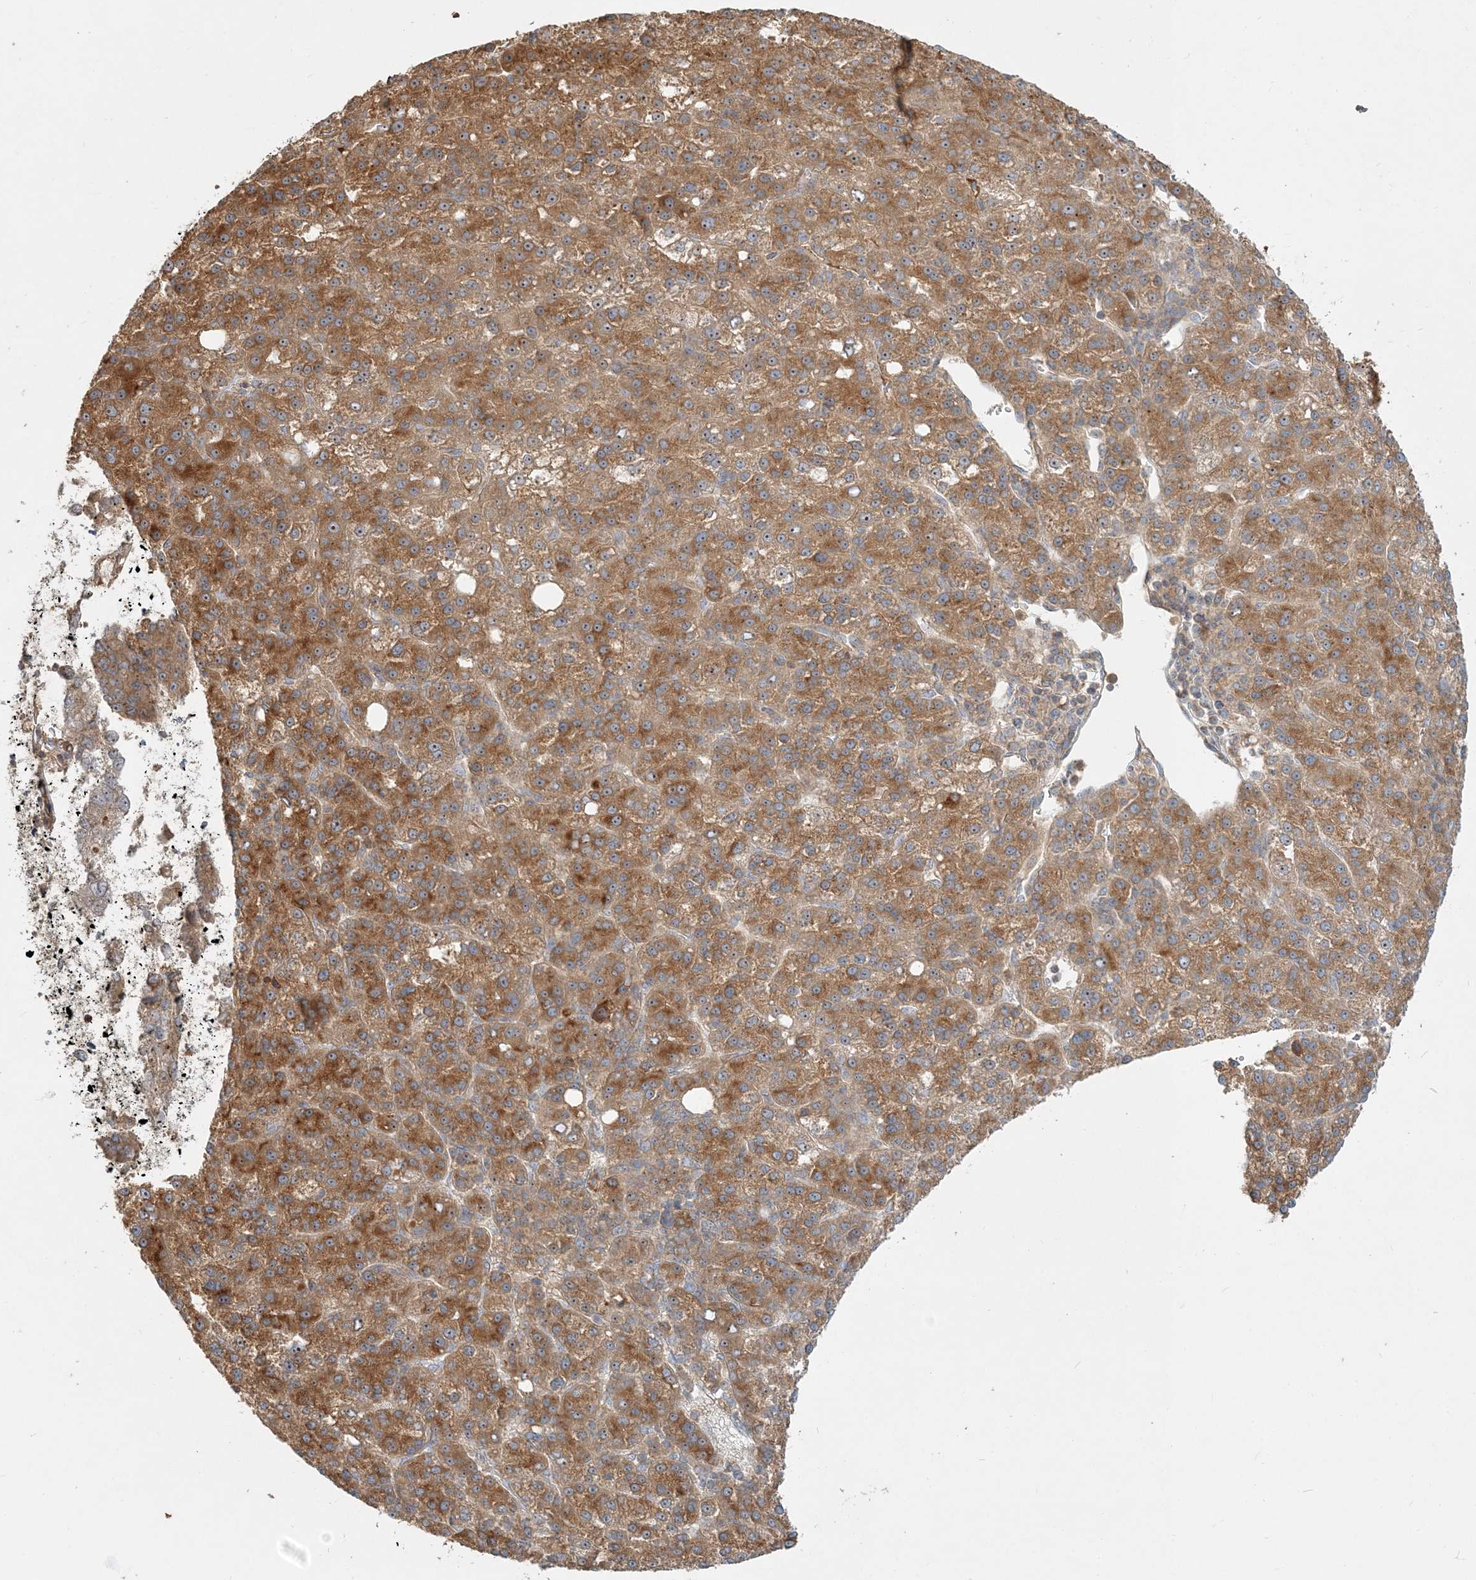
{"staining": {"intensity": "moderate", "quantity": ">75%", "location": "cytoplasmic/membranous,nuclear"}, "tissue": "liver cancer", "cell_type": "Tumor cells", "image_type": "cancer", "snomed": [{"axis": "morphology", "description": "Carcinoma, Hepatocellular, NOS"}, {"axis": "topography", "description": "Liver"}], "caption": "Immunohistochemistry of liver hepatocellular carcinoma shows medium levels of moderate cytoplasmic/membranous and nuclear expression in approximately >75% of tumor cells.", "gene": "AP1AR", "patient": {"sex": "female", "age": 58}}